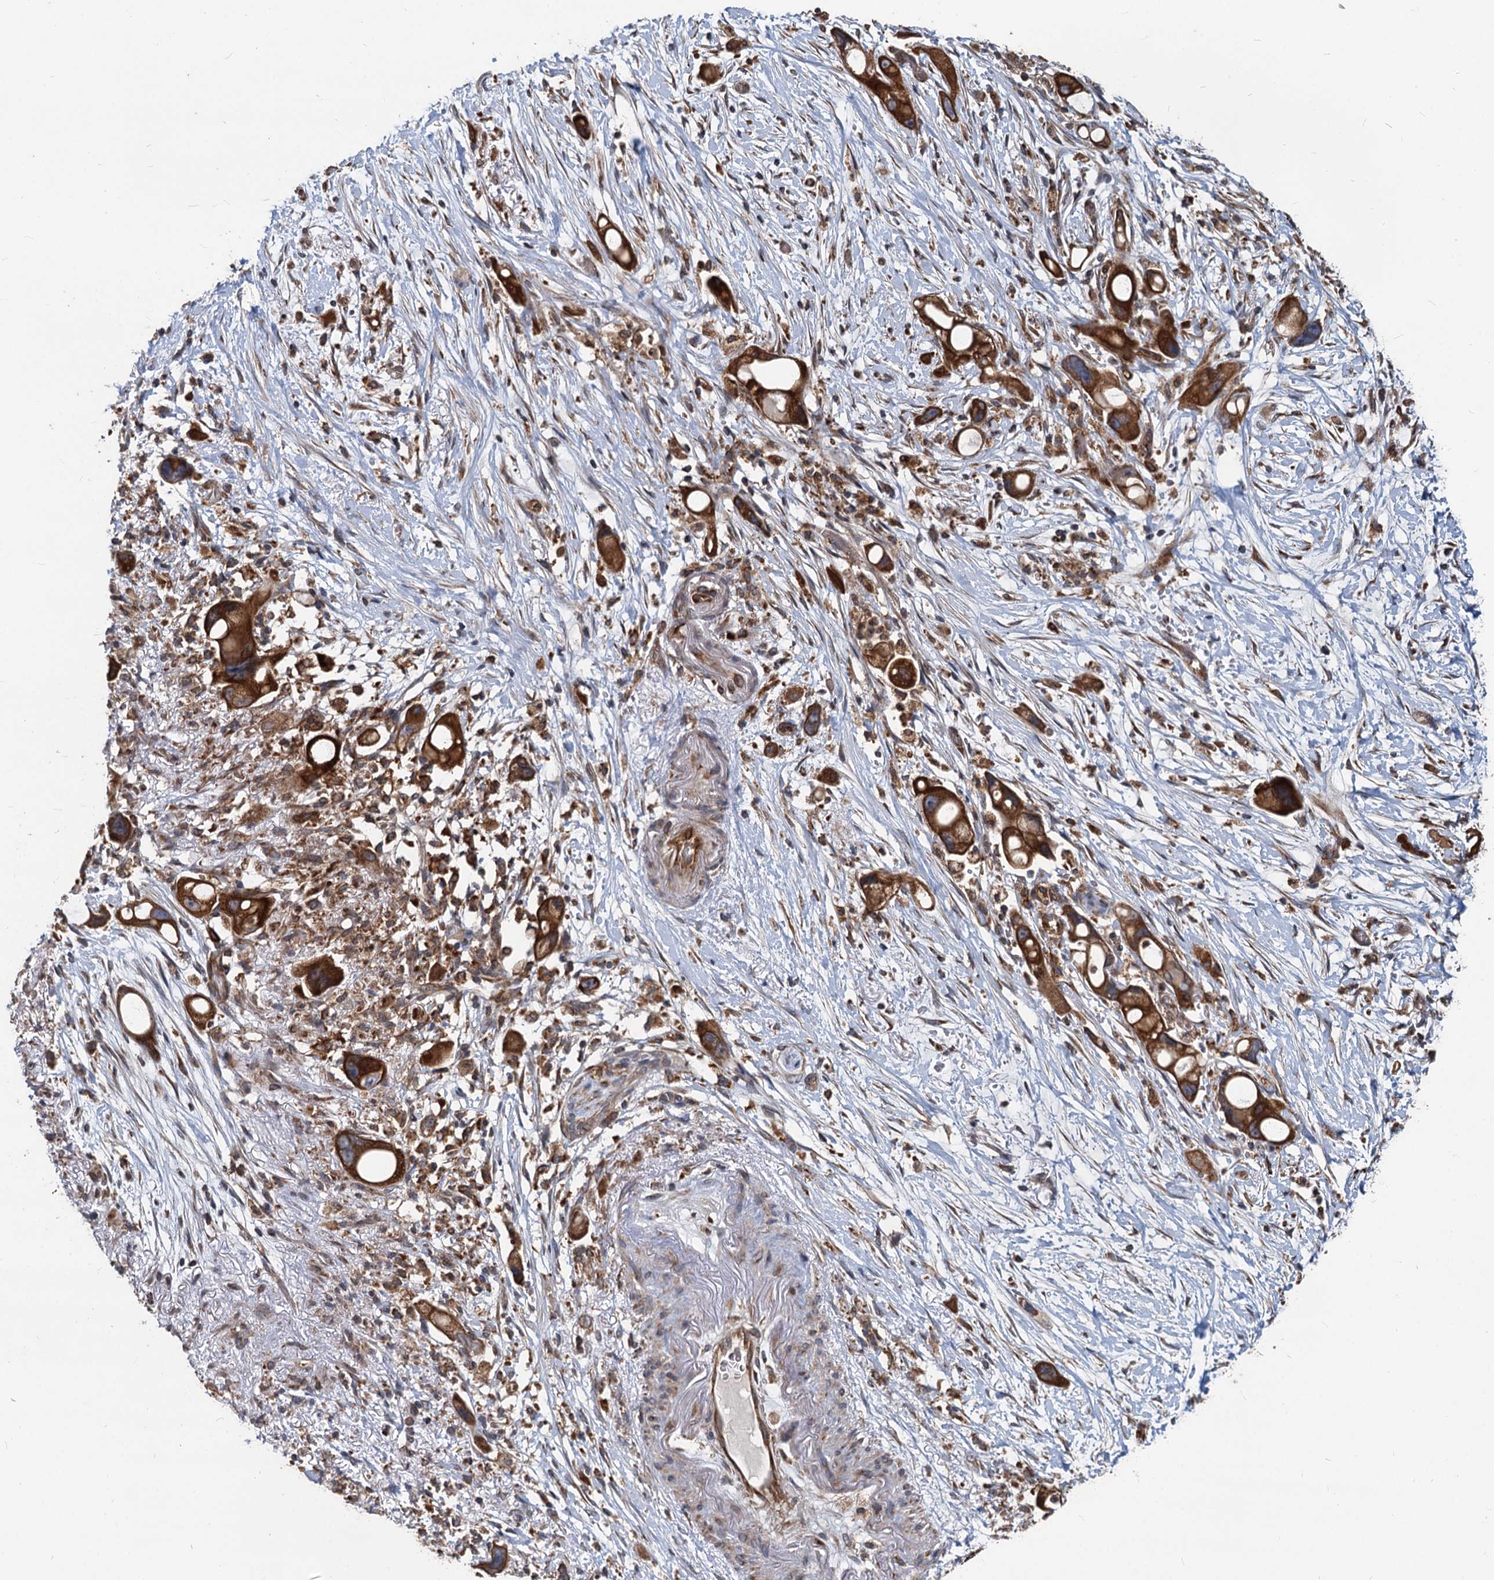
{"staining": {"intensity": "strong", "quantity": ">75%", "location": "cytoplasmic/membranous"}, "tissue": "pancreatic cancer", "cell_type": "Tumor cells", "image_type": "cancer", "snomed": [{"axis": "morphology", "description": "Normal tissue, NOS"}, {"axis": "morphology", "description": "Adenocarcinoma, NOS"}, {"axis": "topography", "description": "Pancreas"}], "caption": "Pancreatic adenocarcinoma stained with a protein marker exhibits strong staining in tumor cells.", "gene": "STIM1", "patient": {"sex": "female", "age": 68}}